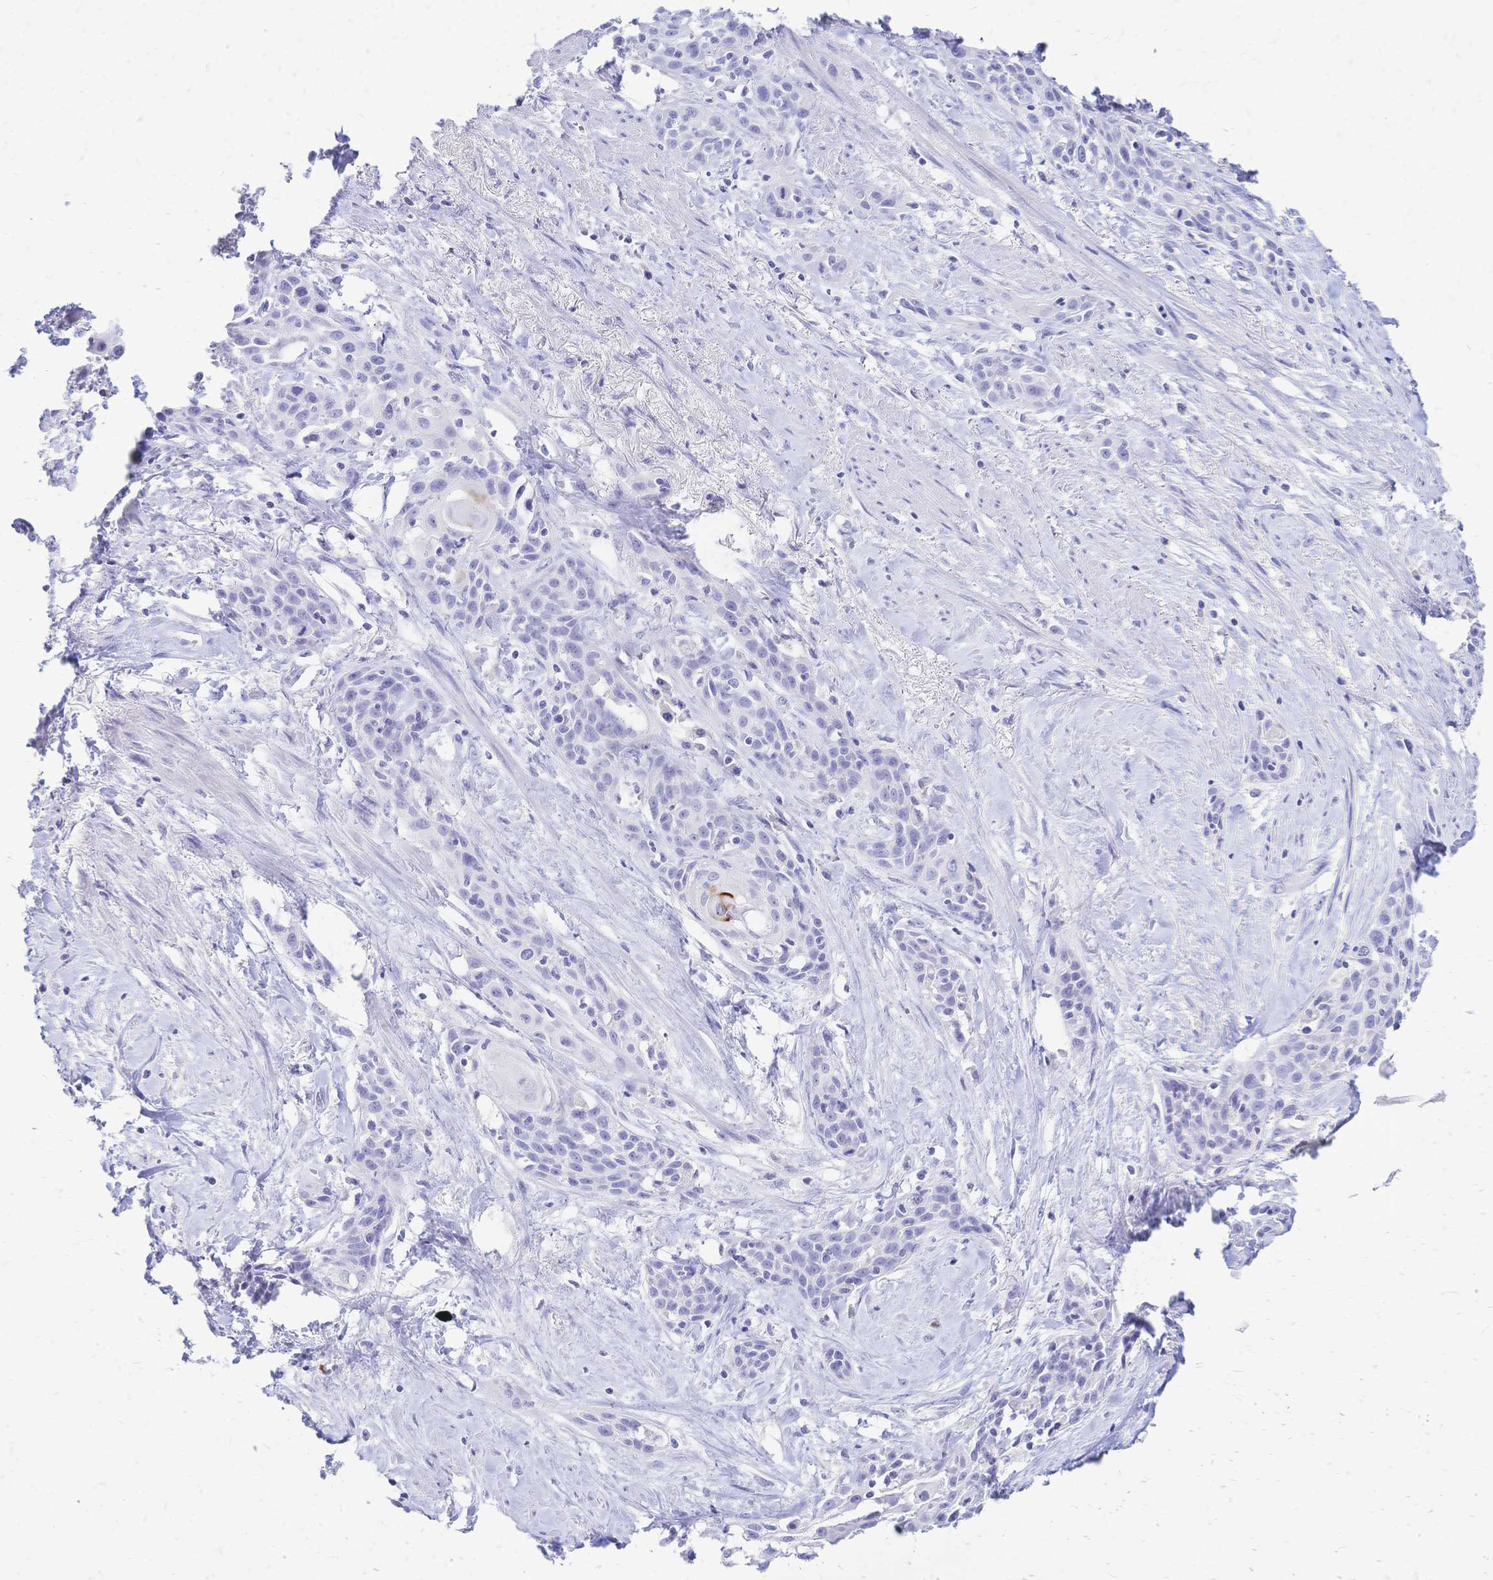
{"staining": {"intensity": "negative", "quantity": "none", "location": "none"}, "tissue": "skin cancer", "cell_type": "Tumor cells", "image_type": "cancer", "snomed": [{"axis": "morphology", "description": "Squamous cell carcinoma, NOS"}, {"axis": "topography", "description": "Skin"}, {"axis": "topography", "description": "Anal"}], "caption": "The histopathology image shows no significant staining in tumor cells of skin squamous cell carcinoma. (DAB immunohistochemistry with hematoxylin counter stain).", "gene": "FA2H", "patient": {"sex": "male", "age": 64}}